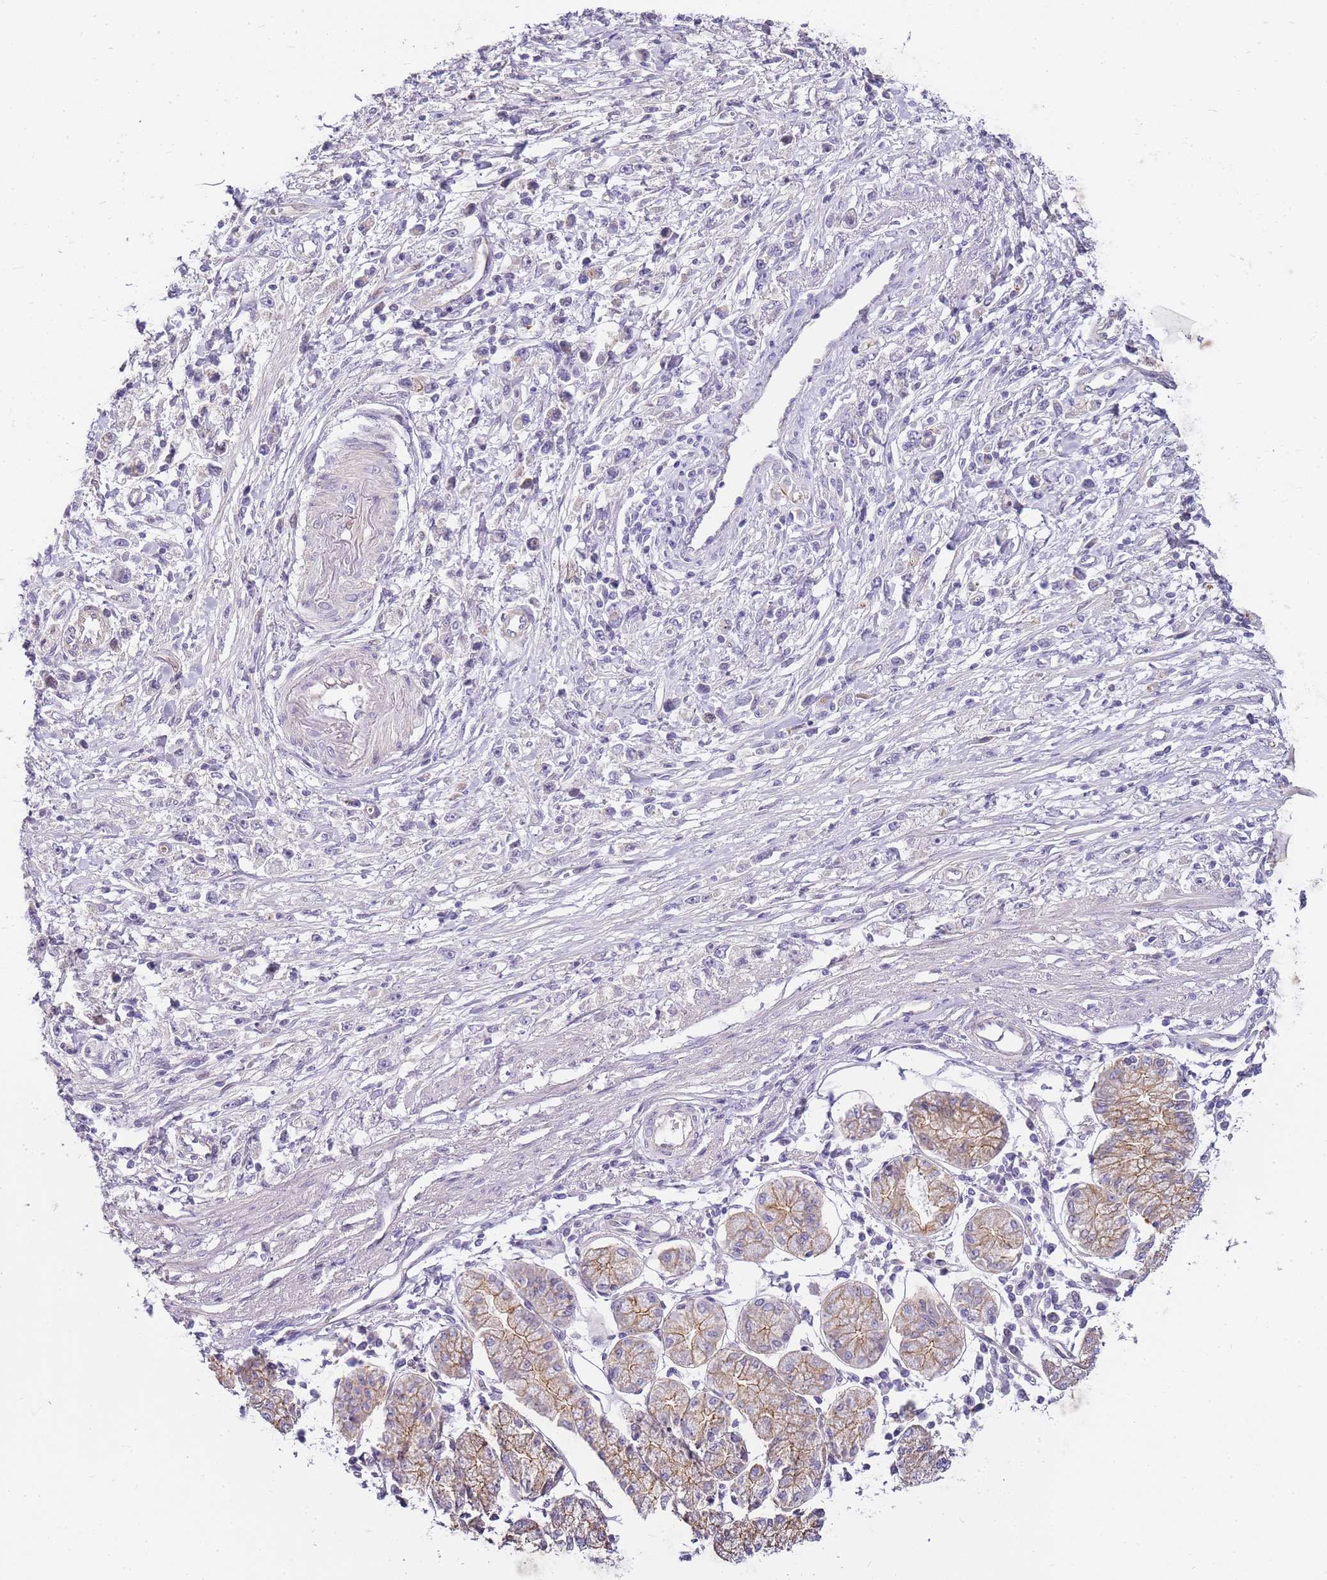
{"staining": {"intensity": "negative", "quantity": "none", "location": "none"}, "tissue": "stomach cancer", "cell_type": "Tumor cells", "image_type": "cancer", "snomed": [{"axis": "morphology", "description": "Adenocarcinoma, NOS"}, {"axis": "topography", "description": "Stomach"}], "caption": "DAB (3,3'-diaminobenzidine) immunohistochemical staining of stomach cancer (adenocarcinoma) displays no significant staining in tumor cells.", "gene": "CLBA1", "patient": {"sex": "female", "age": 59}}